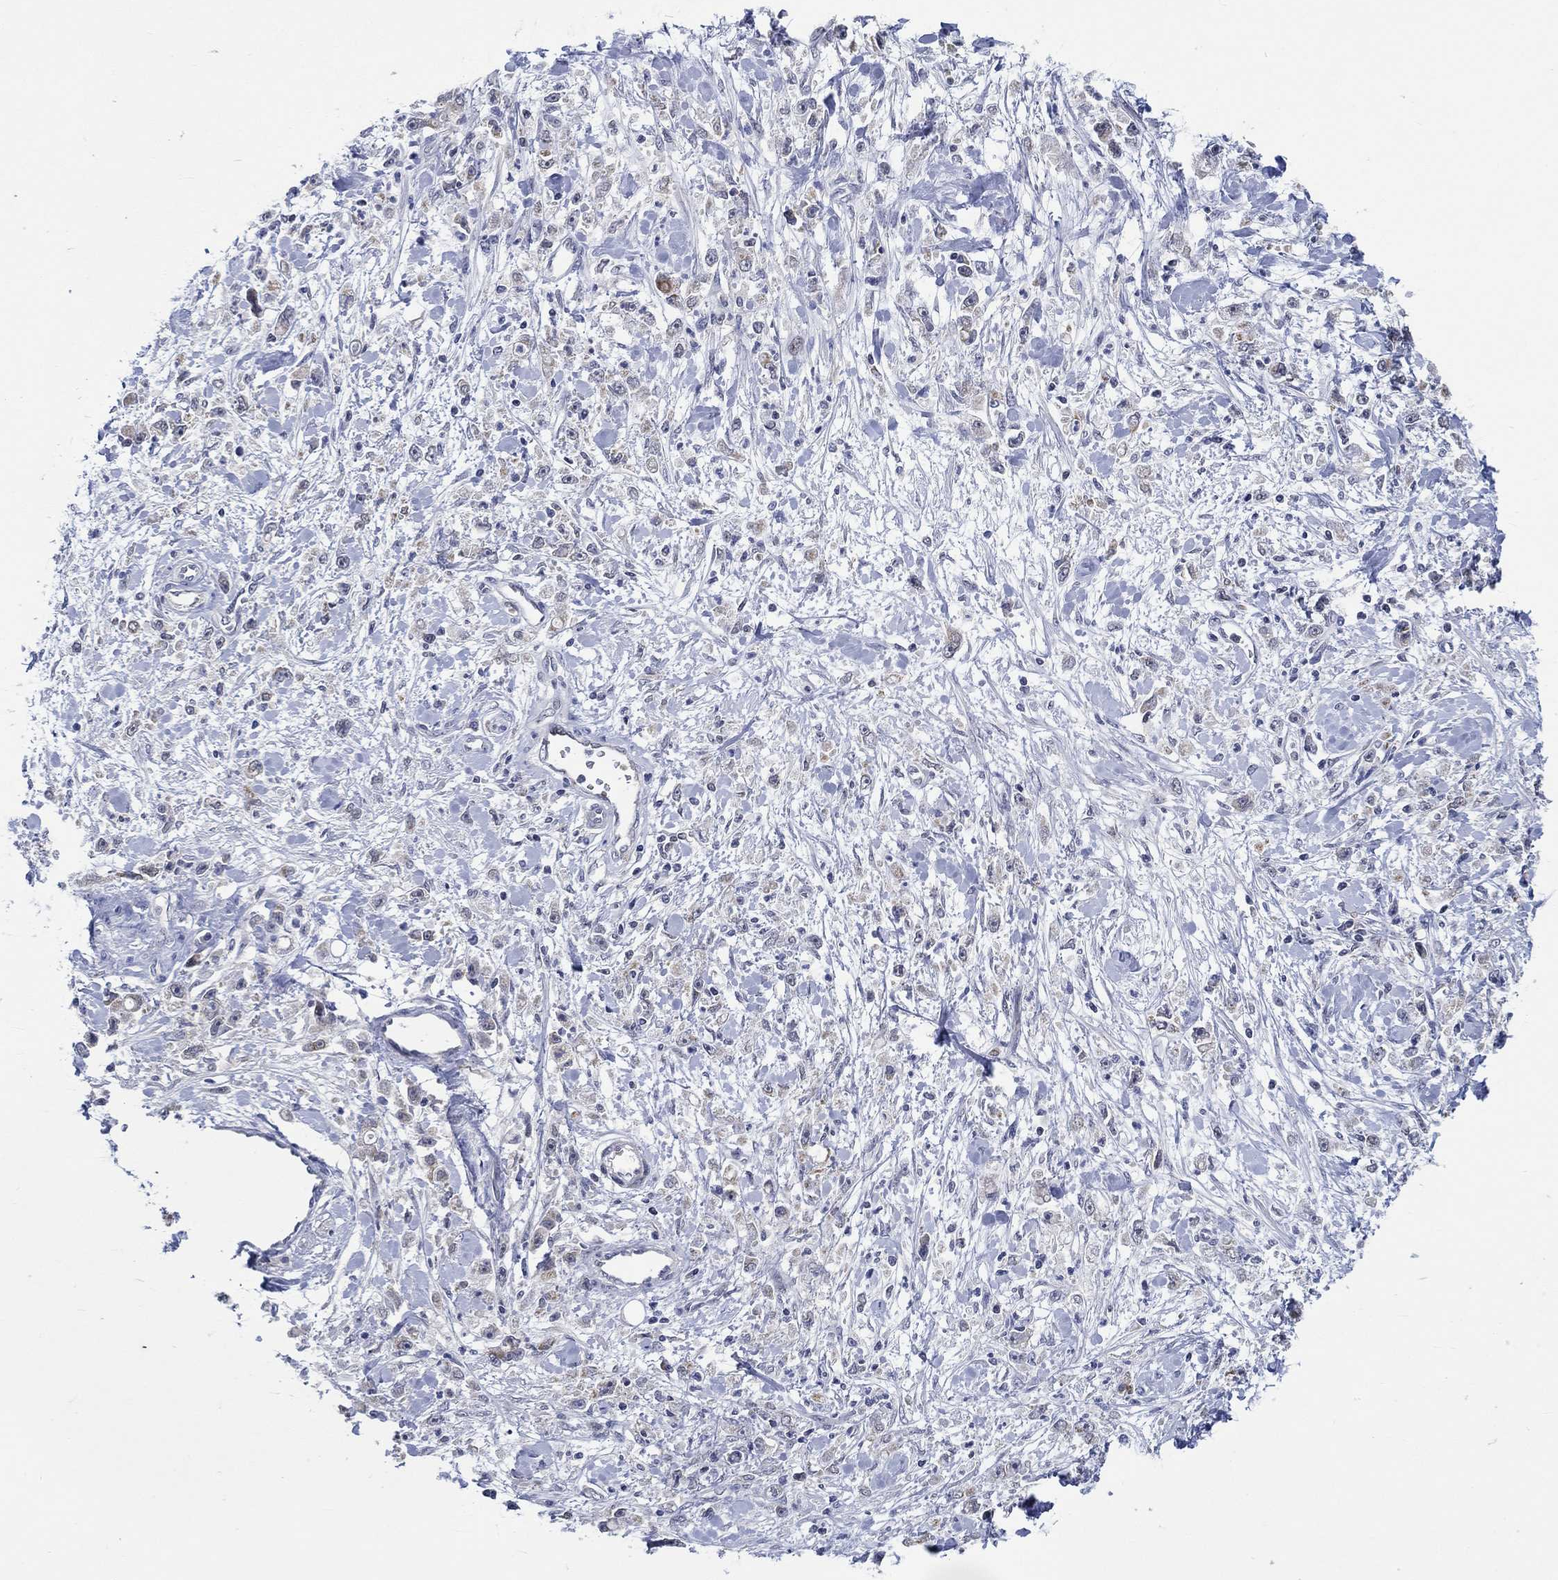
{"staining": {"intensity": "weak", "quantity": "25%-75%", "location": "cytoplasmic/membranous"}, "tissue": "stomach cancer", "cell_type": "Tumor cells", "image_type": "cancer", "snomed": [{"axis": "morphology", "description": "Adenocarcinoma, NOS"}, {"axis": "topography", "description": "Stomach"}], "caption": "Tumor cells exhibit low levels of weak cytoplasmic/membranous positivity in about 25%-75% of cells in human stomach cancer (adenocarcinoma).", "gene": "WASF1", "patient": {"sex": "female", "age": 59}}